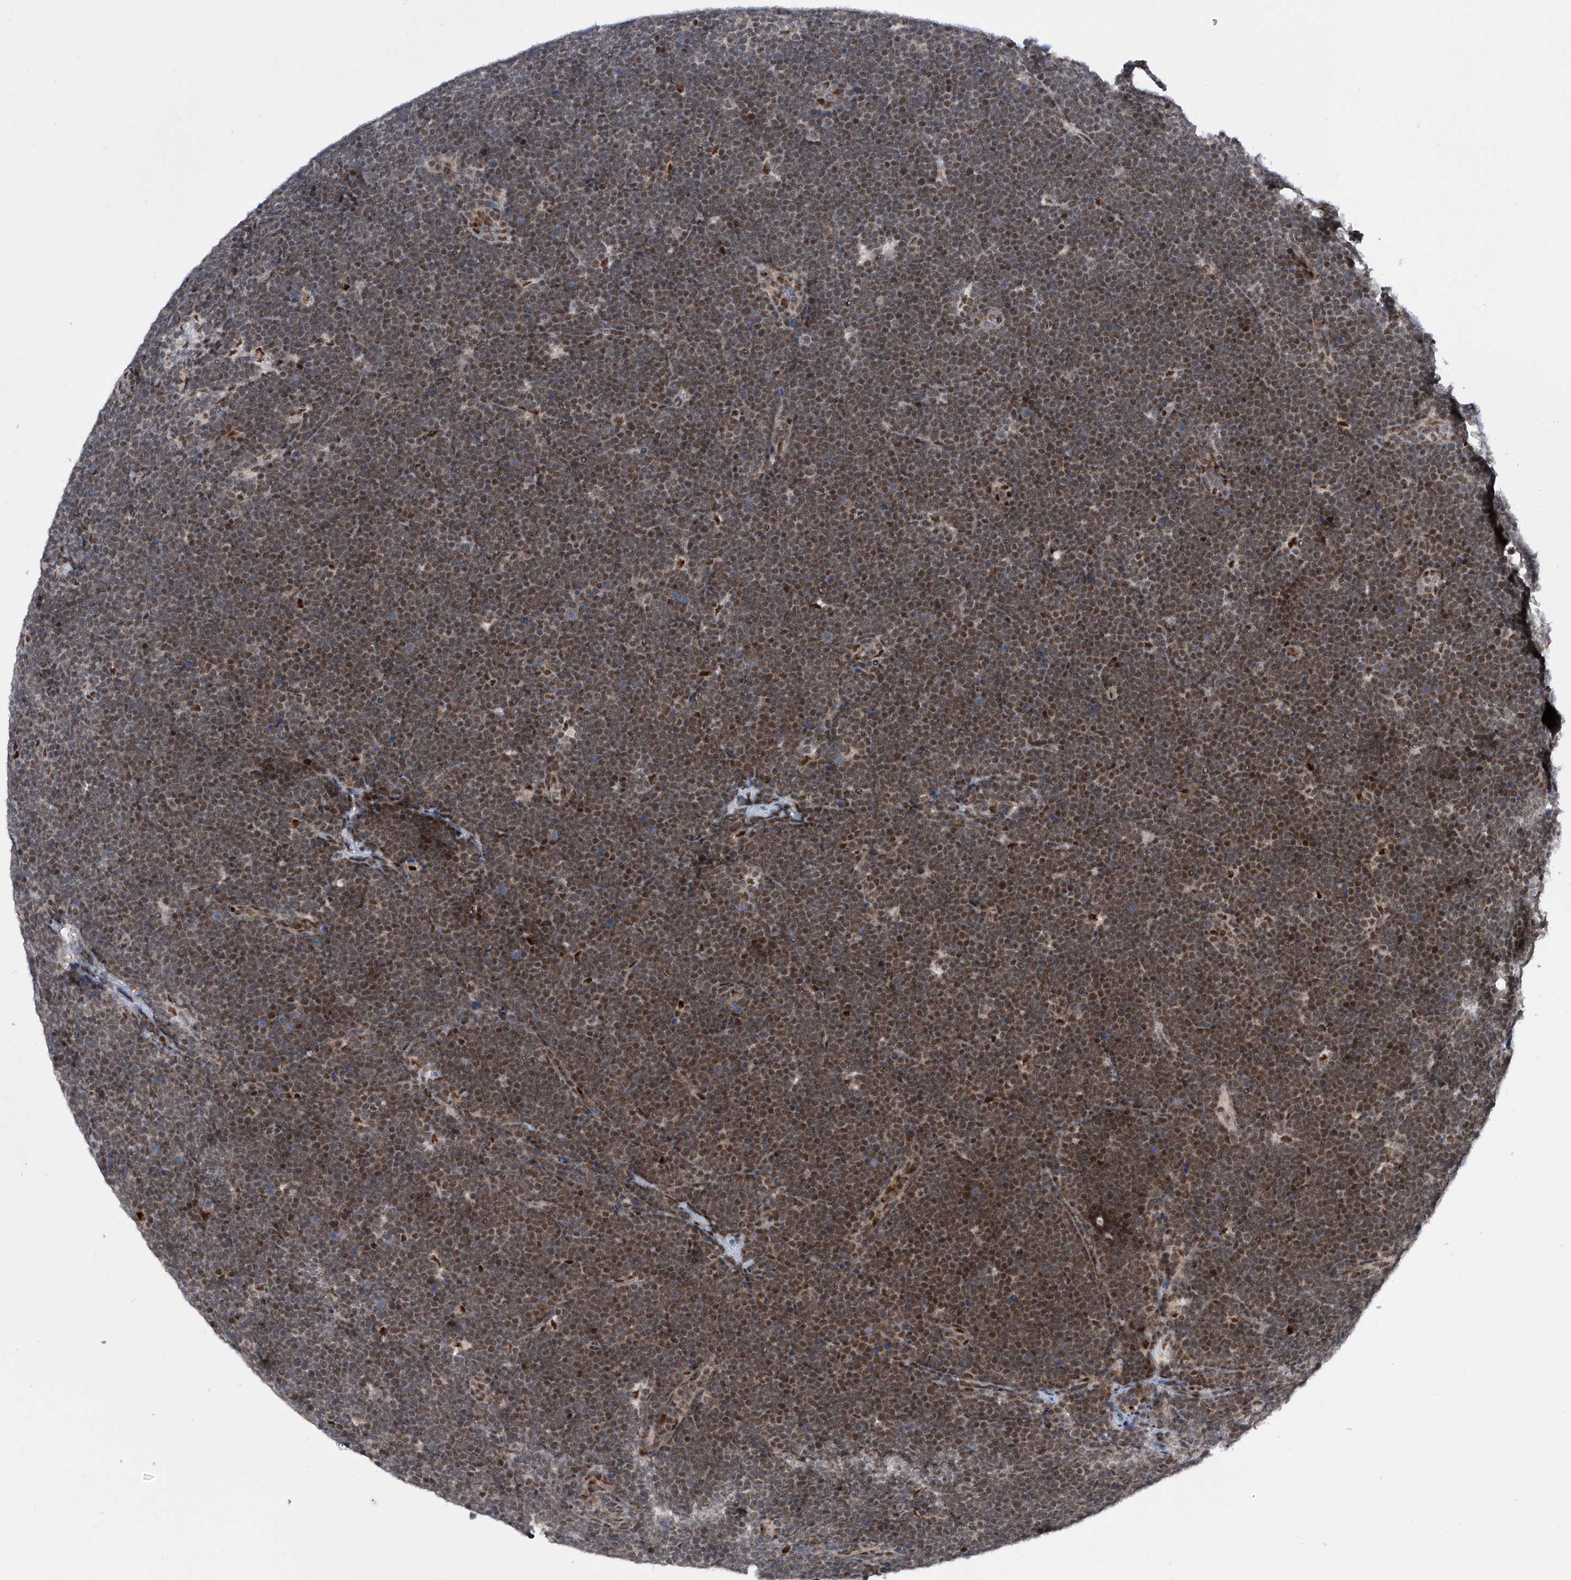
{"staining": {"intensity": "moderate", "quantity": ">75%", "location": "nuclear"}, "tissue": "lymphoma", "cell_type": "Tumor cells", "image_type": "cancer", "snomed": [{"axis": "morphology", "description": "Malignant lymphoma, non-Hodgkin's type, High grade"}, {"axis": "topography", "description": "Lymph node"}], "caption": "Immunohistochemistry photomicrograph of high-grade malignant lymphoma, non-Hodgkin's type stained for a protein (brown), which exhibits medium levels of moderate nuclear positivity in about >75% of tumor cells.", "gene": "RAD54L", "patient": {"sex": "male", "age": 13}}